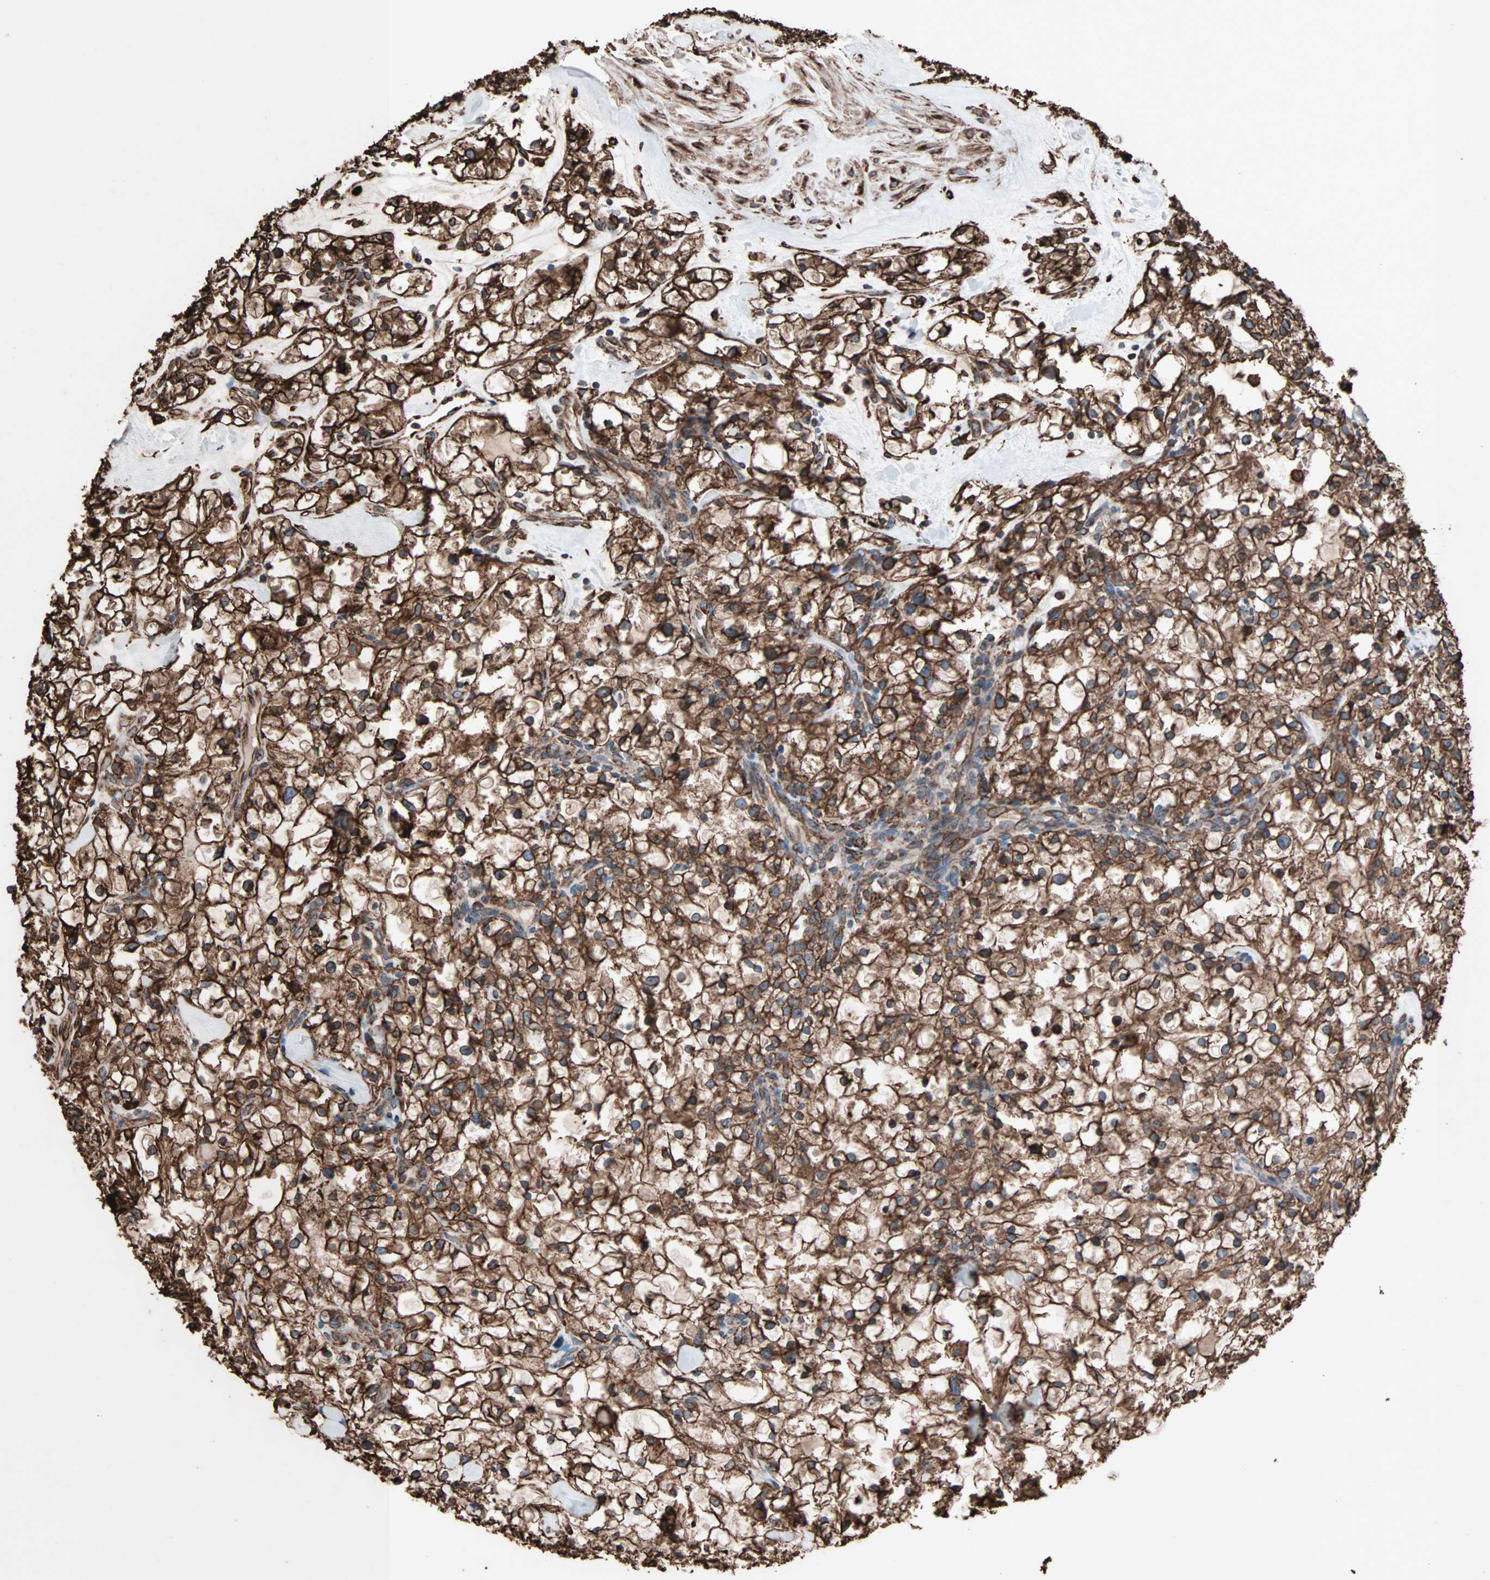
{"staining": {"intensity": "strong", "quantity": ">75%", "location": "cytoplasmic/membranous"}, "tissue": "renal cancer", "cell_type": "Tumor cells", "image_type": "cancer", "snomed": [{"axis": "morphology", "description": "Adenocarcinoma, NOS"}, {"axis": "topography", "description": "Kidney"}], "caption": "Strong cytoplasmic/membranous staining for a protein is seen in approximately >75% of tumor cells of renal adenocarcinoma using immunohistochemistry.", "gene": "HSP90B1", "patient": {"sex": "female", "age": 60}}